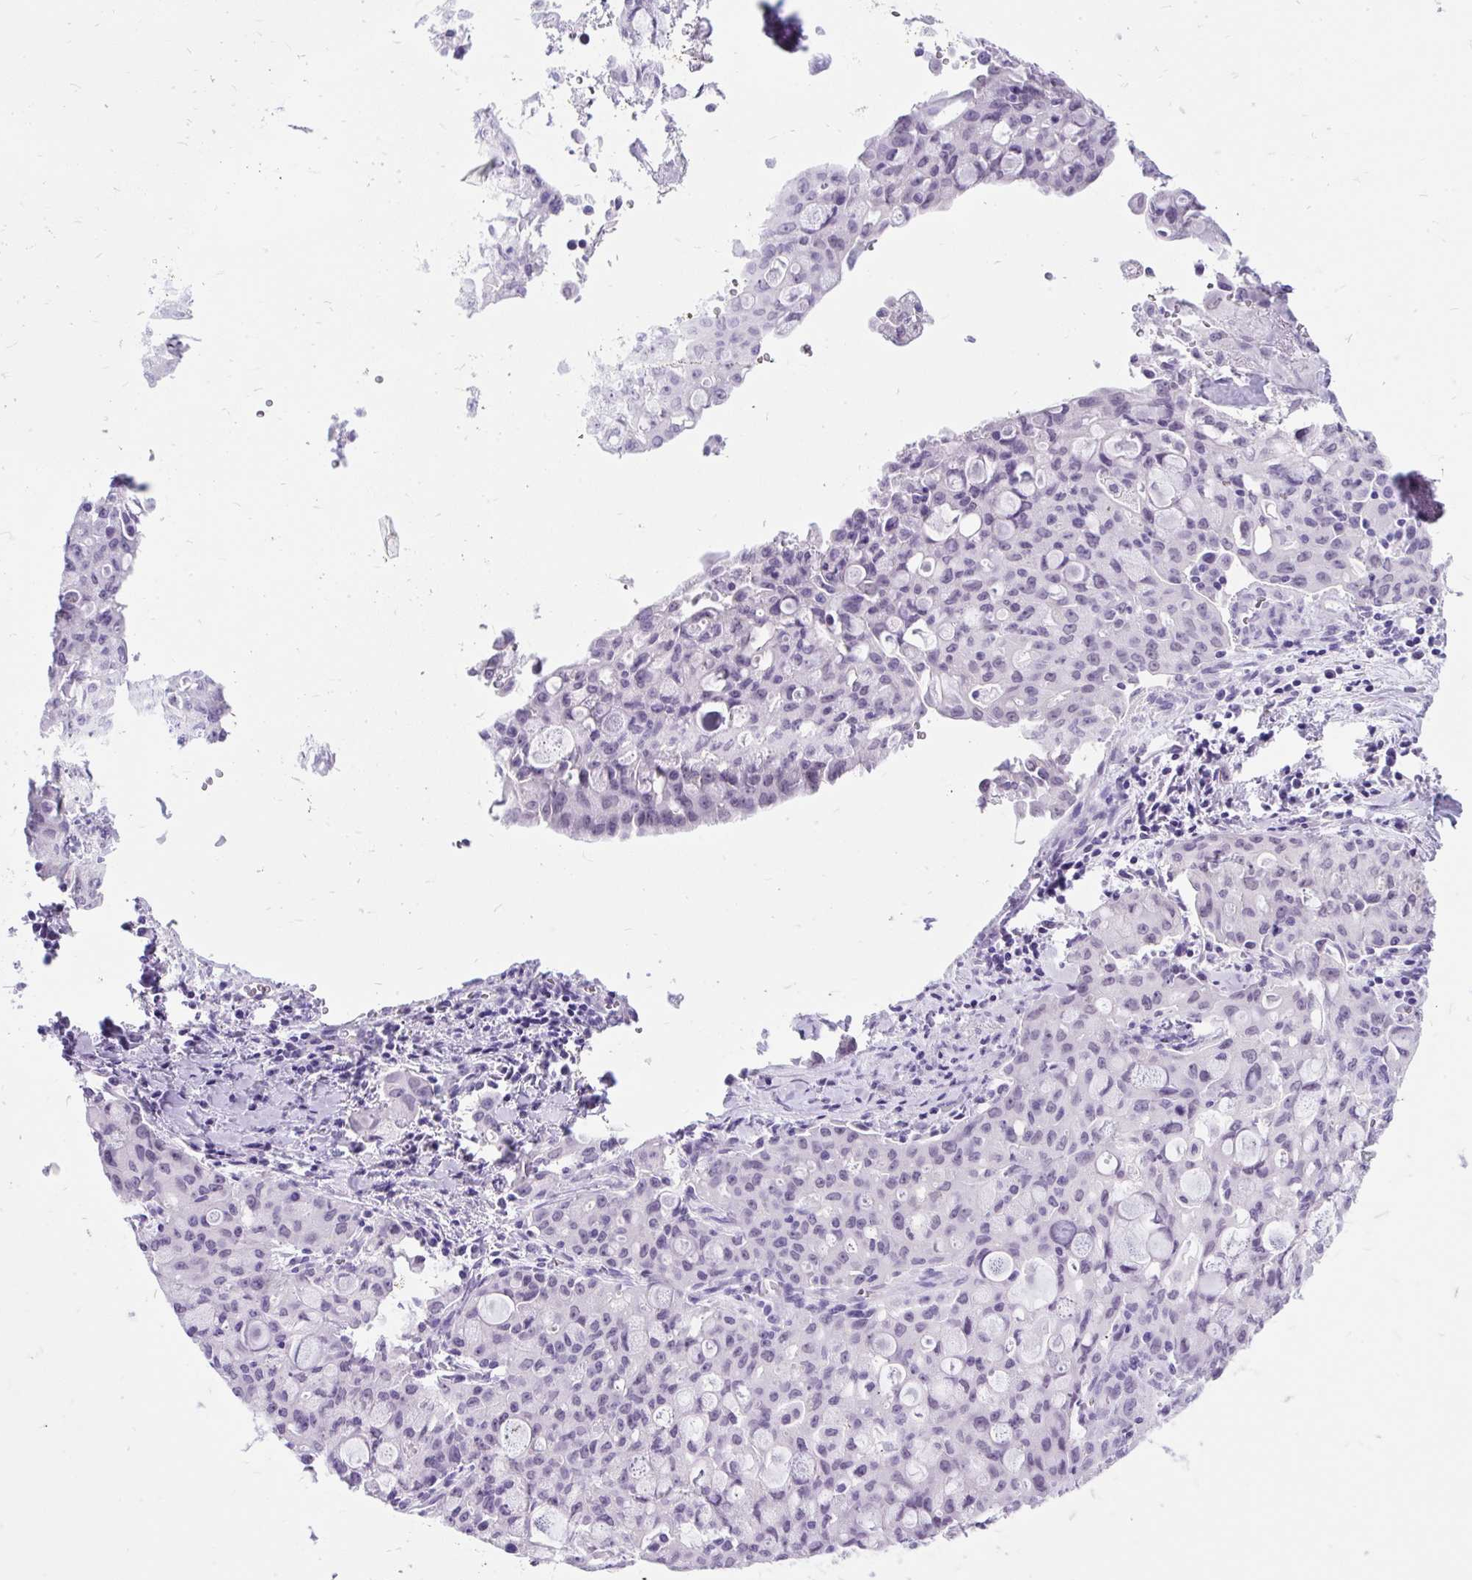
{"staining": {"intensity": "negative", "quantity": "none", "location": "none"}, "tissue": "lung cancer", "cell_type": "Tumor cells", "image_type": "cancer", "snomed": [{"axis": "morphology", "description": "Adenocarcinoma, NOS"}, {"axis": "topography", "description": "Lung"}], "caption": "A high-resolution image shows immunohistochemistry (IHC) staining of lung adenocarcinoma, which displays no significant expression in tumor cells.", "gene": "SCGB1A1", "patient": {"sex": "female", "age": 44}}